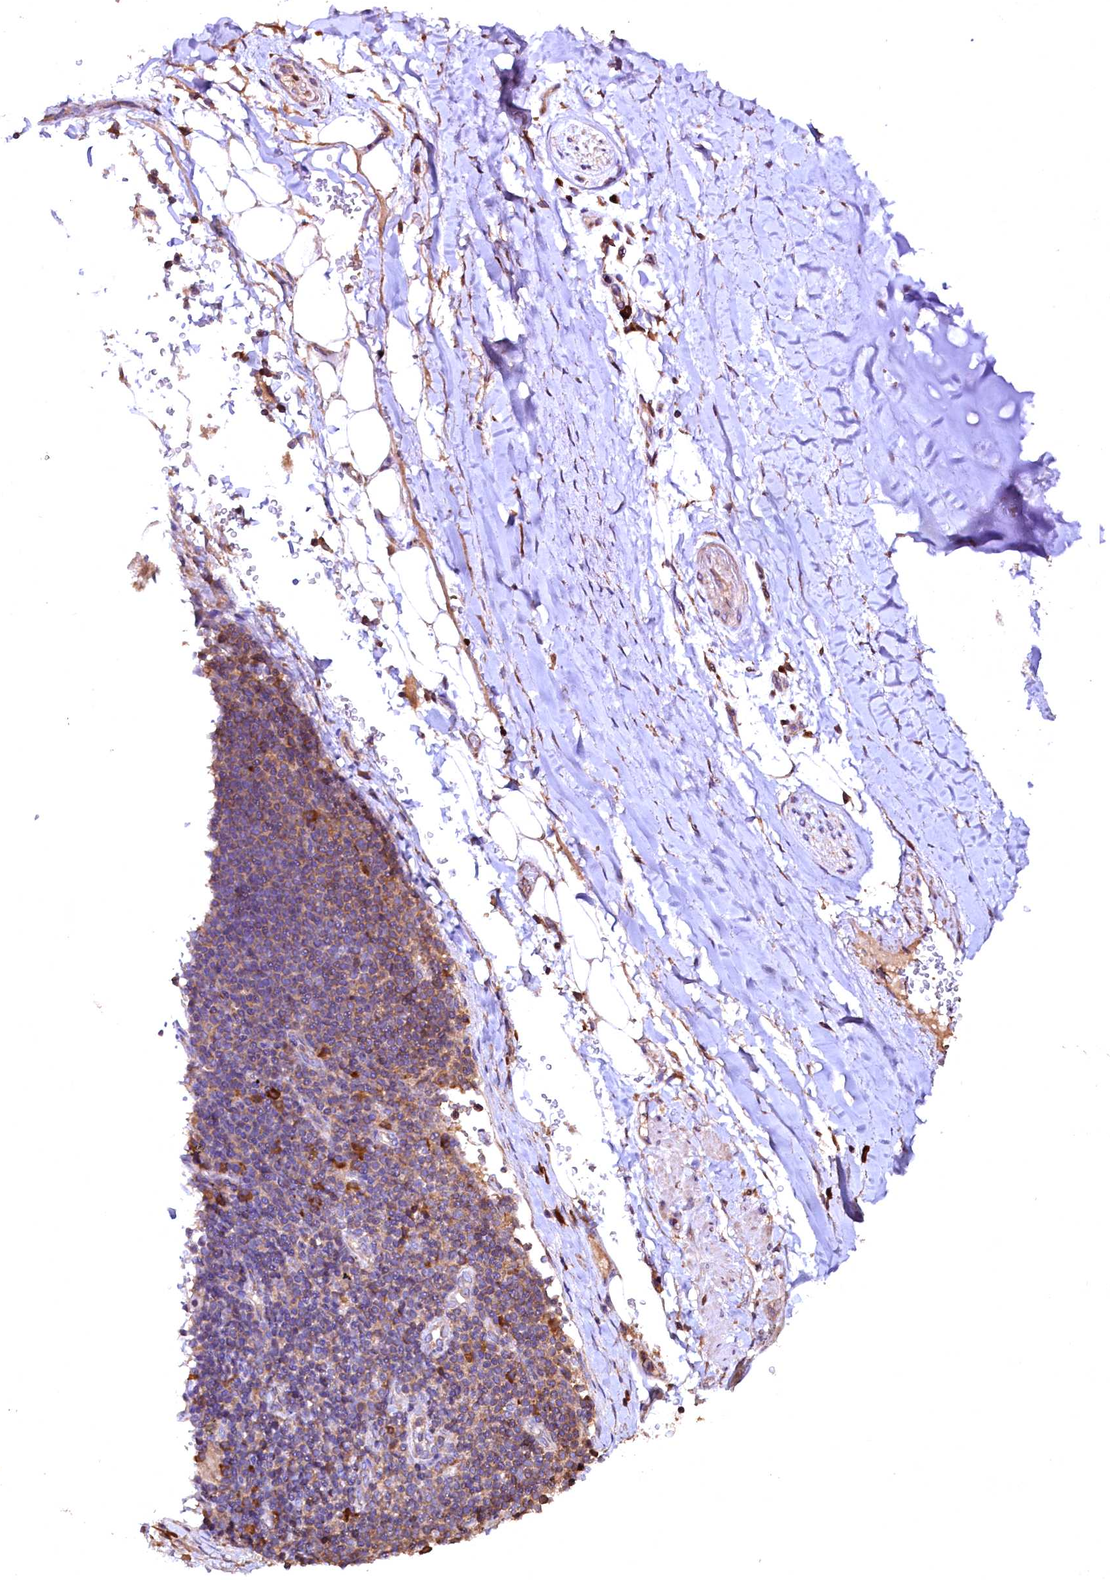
{"staining": {"intensity": "negative", "quantity": "none", "location": "none"}, "tissue": "adipose tissue", "cell_type": "Adipocytes", "image_type": "normal", "snomed": [{"axis": "morphology", "description": "Normal tissue, NOS"}, {"axis": "topography", "description": "Lymph node"}, {"axis": "topography", "description": "Cartilage tissue"}, {"axis": "topography", "description": "Bronchus"}], "caption": "A micrograph of adipose tissue stained for a protein displays no brown staining in adipocytes. (Stains: DAB immunohistochemistry (IHC) with hematoxylin counter stain, Microscopy: brightfield microscopy at high magnification).", "gene": "ENKD1", "patient": {"sex": "male", "age": 63}}